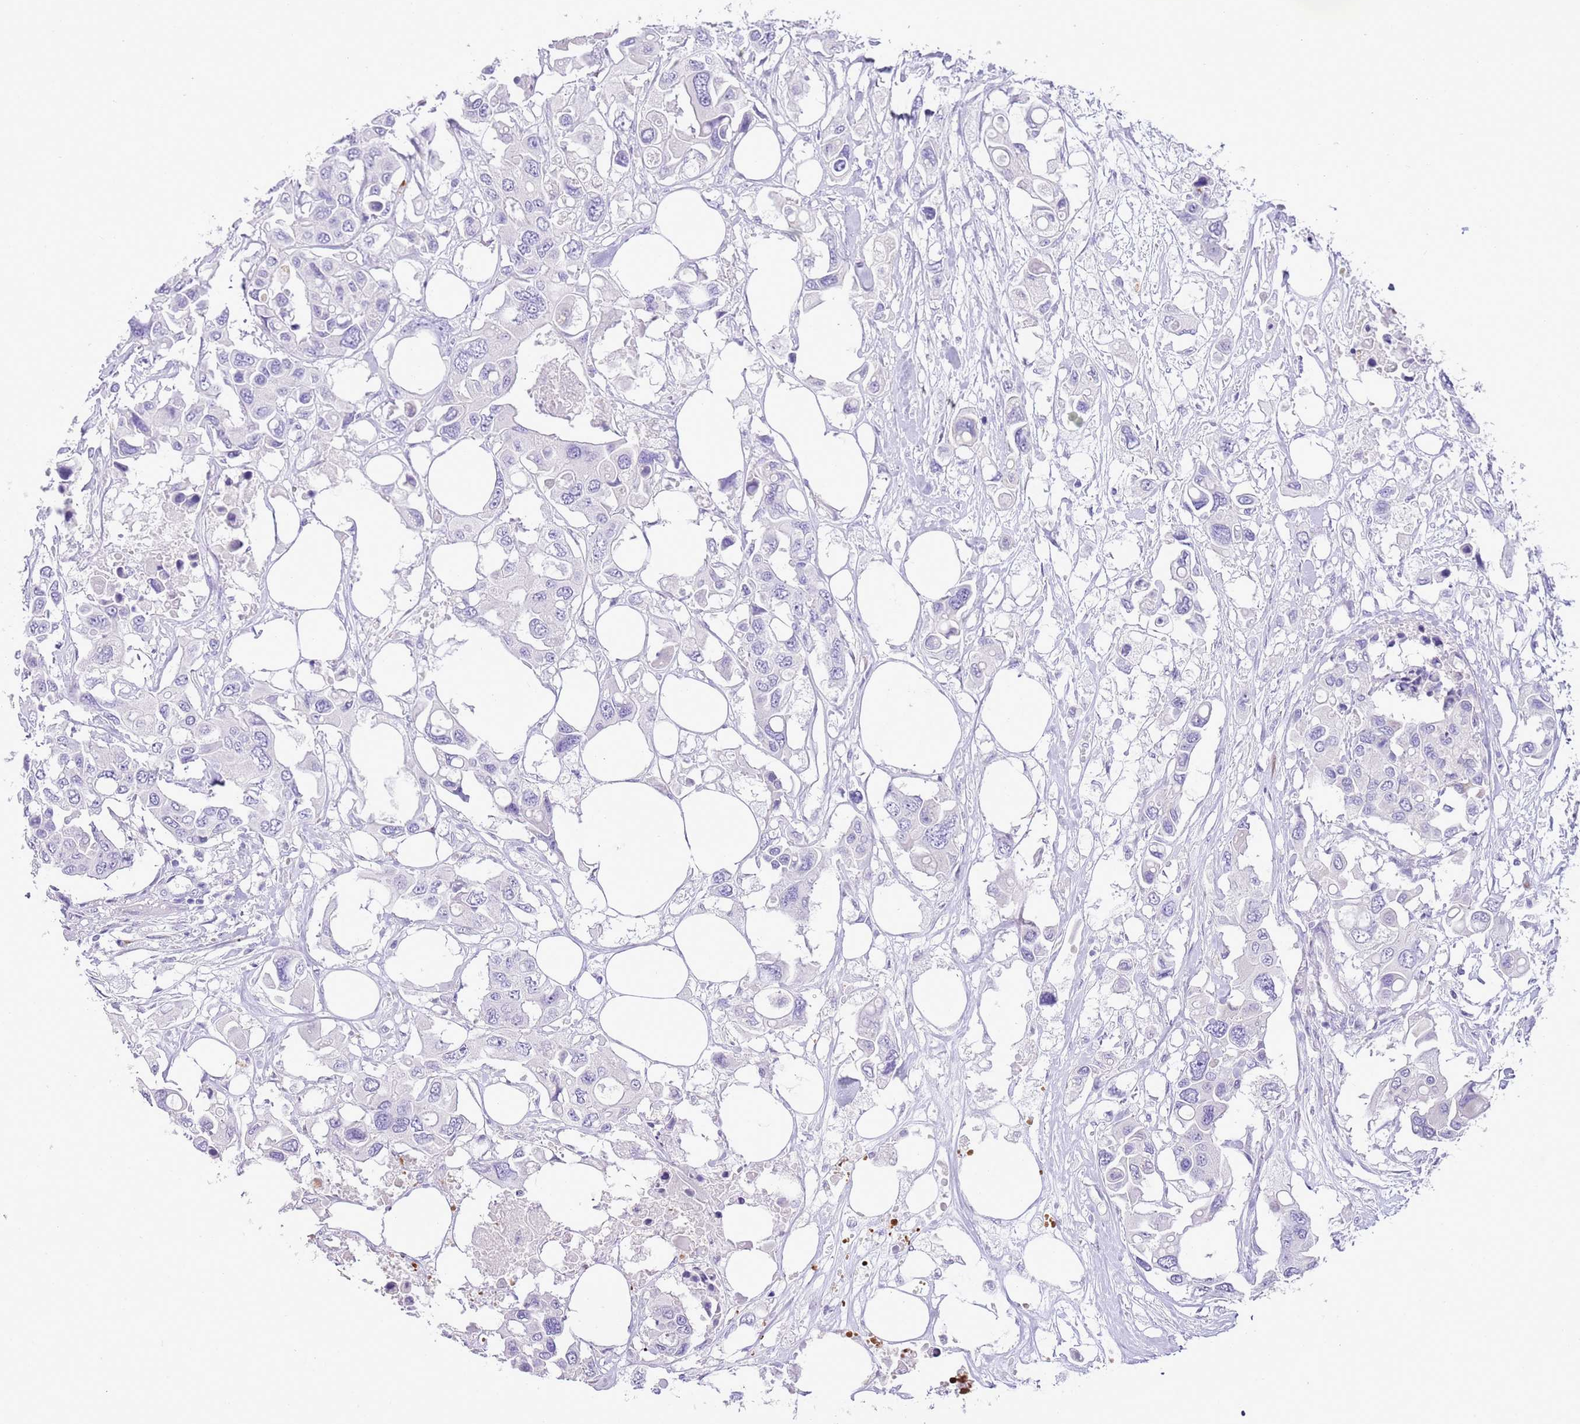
{"staining": {"intensity": "negative", "quantity": "none", "location": "none"}, "tissue": "colorectal cancer", "cell_type": "Tumor cells", "image_type": "cancer", "snomed": [{"axis": "morphology", "description": "Adenocarcinoma, NOS"}, {"axis": "topography", "description": "Colon"}], "caption": "Colorectal adenocarcinoma stained for a protein using immunohistochemistry (IHC) shows no expression tumor cells.", "gene": "OR2Z1", "patient": {"sex": "male", "age": 77}}